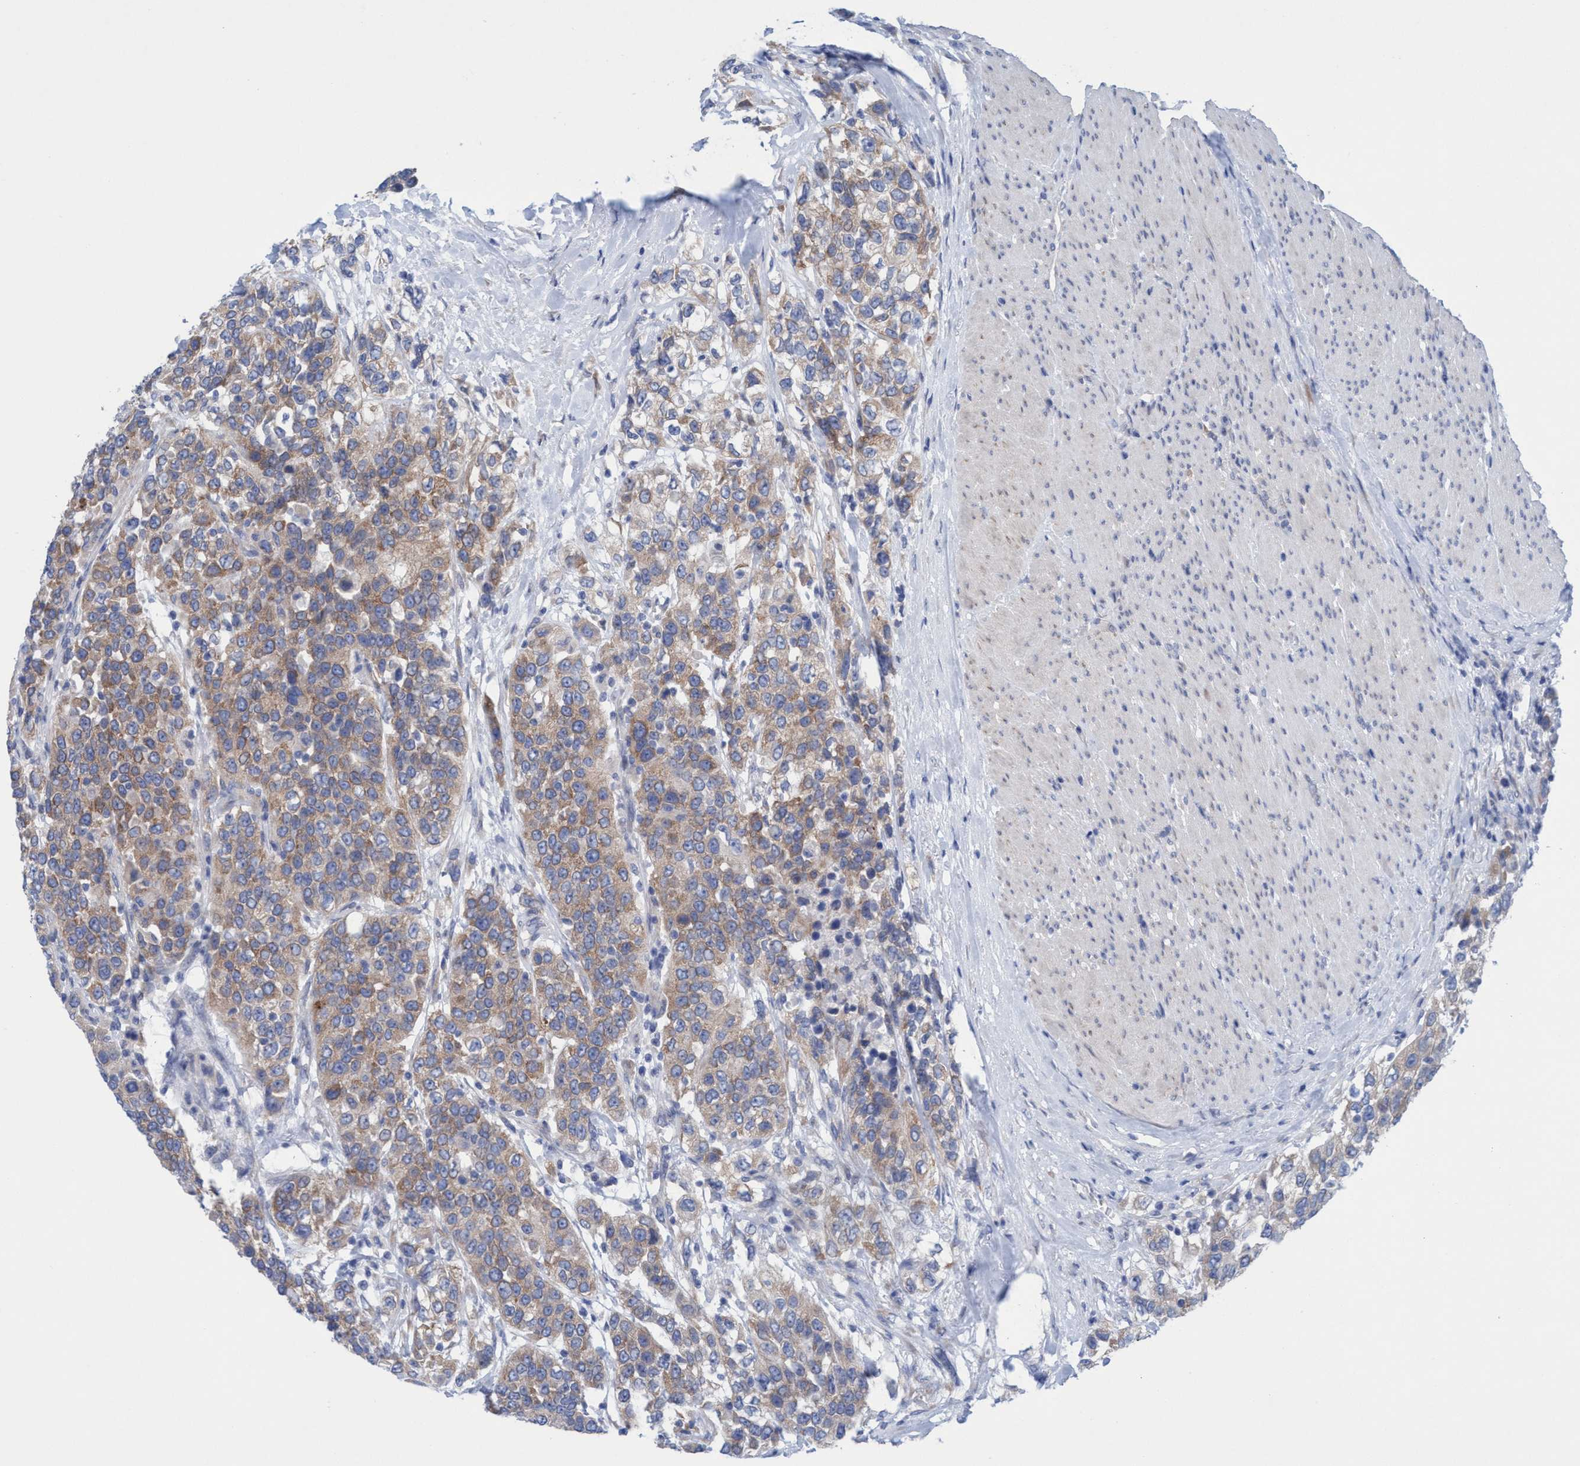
{"staining": {"intensity": "moderate", "quantity": ">75%", "location": "cytoplasmic/membranous"}, "tissue": "urothelial cancer", "cell_type": "Tumor cells", "image_type": "cancer", "snomed": [{"axis": "morphology", "description": "Urothelial carcinoma, High grade"}, {"axis": "topography", "description": "Urinary bladder"}], "caption": "Urothelial cancer was stained to show a protein in brown. There is medium levels of moderate cytoplasmic/membranous positivity in approximately >75% of tumor cells. The staining was performed using DAB to visualize the protein expression in brown, while the nuclei were stained in blue with hematoxylin (Magnification: 20x).", "gene": "RSAD1", "patient": {"sex": "female", "age": 80}}